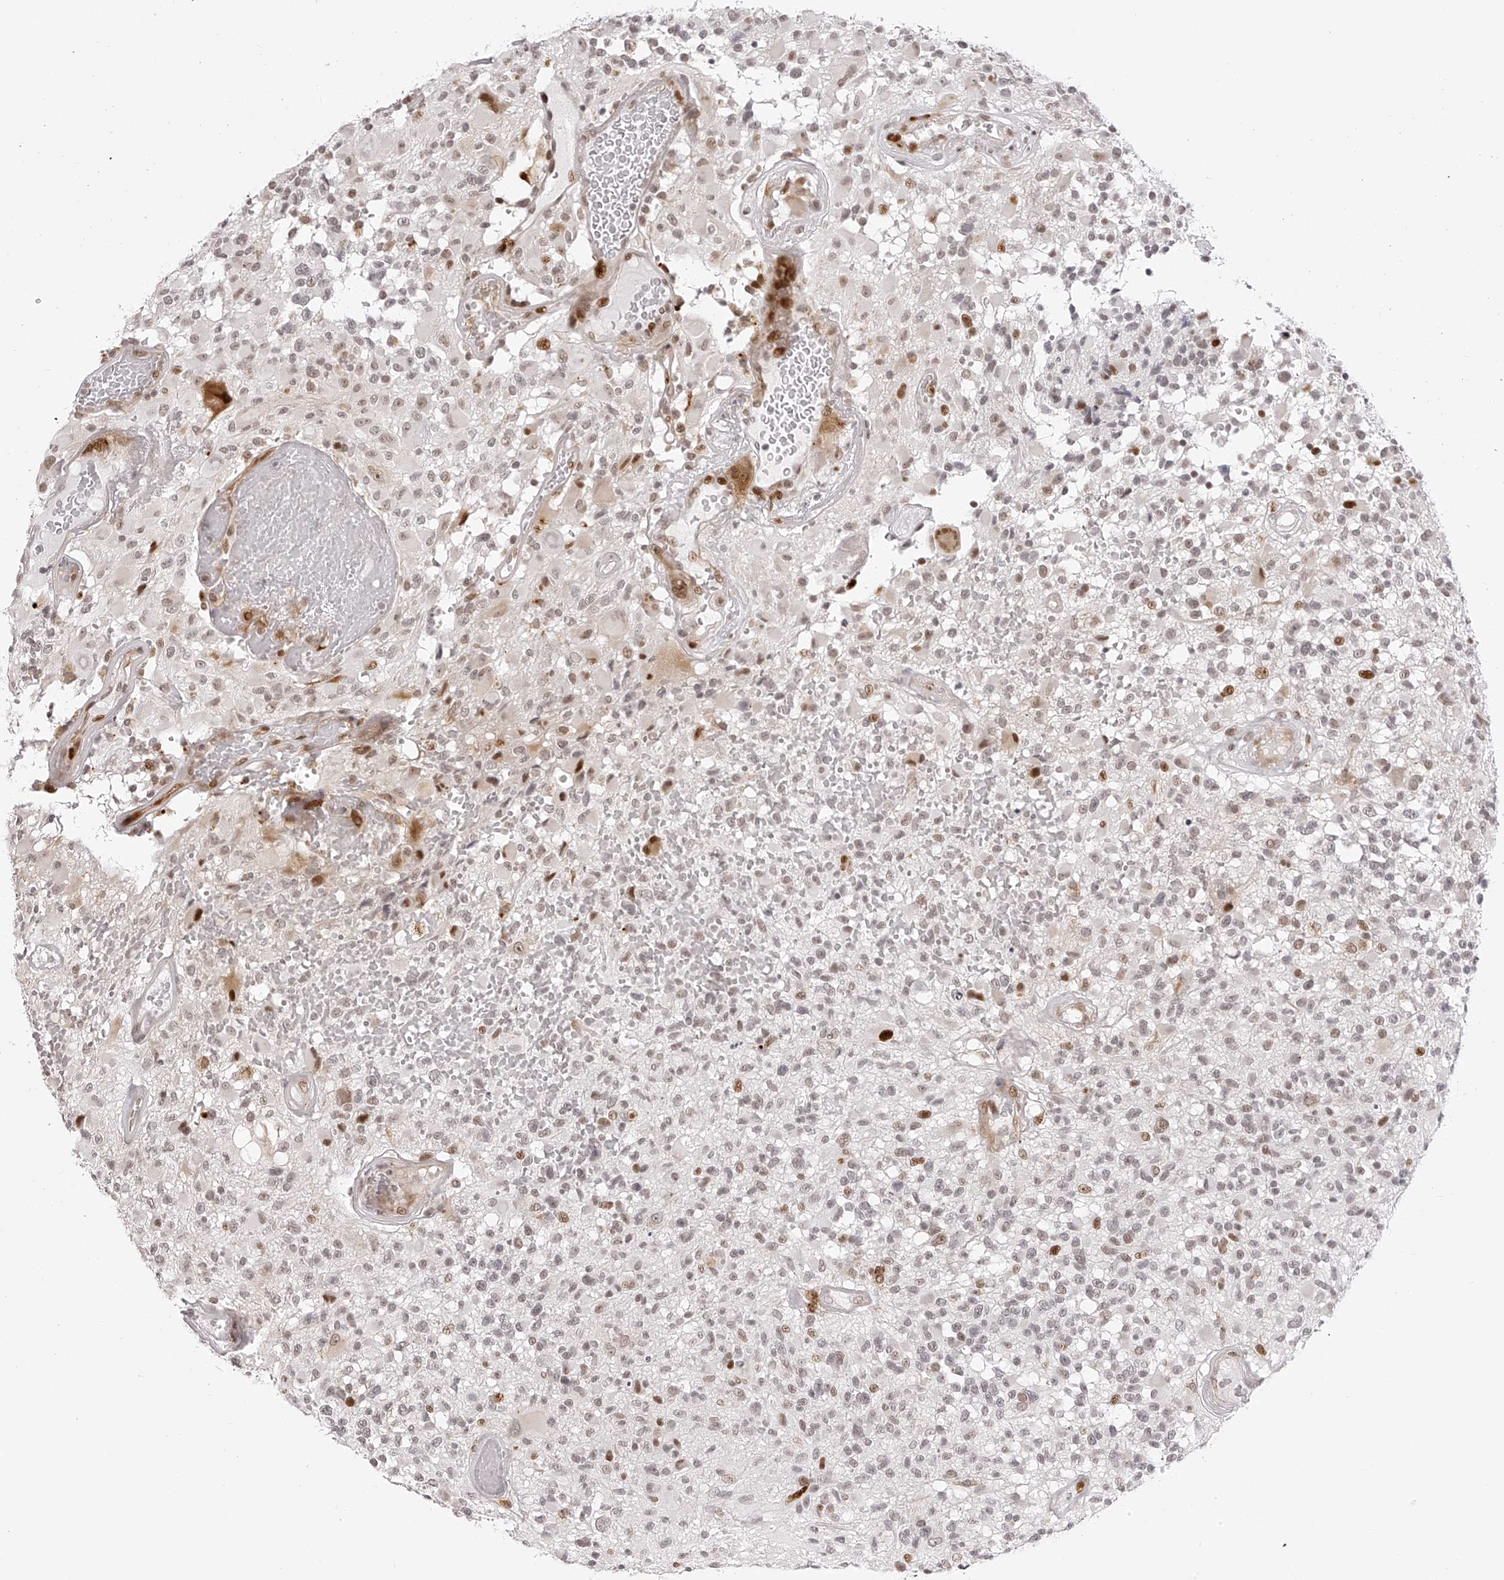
{"staining": {"intensity": "moderate", "quantity": "<25%", "location": "nuclear"}, "tissue": "glioma", "cell_type": "Tumor cells", "image_type": "cancer", "snomed": [{"axis": "morphology", "description": "Glioma, malignant, High grade"}, {"axis": "morphology", "description": "Glioblastoma, NOS"}, {"axis": "topography", "description": "Brain"}], "caption": "Human malignant glioma (high-grade) stained for a protein (brown) shows moderate nuclear positive positivity in approximately <25% of tumor cells.", "gene": "PLEKHG1", "patient": {"sex": "male", "age": 60}}